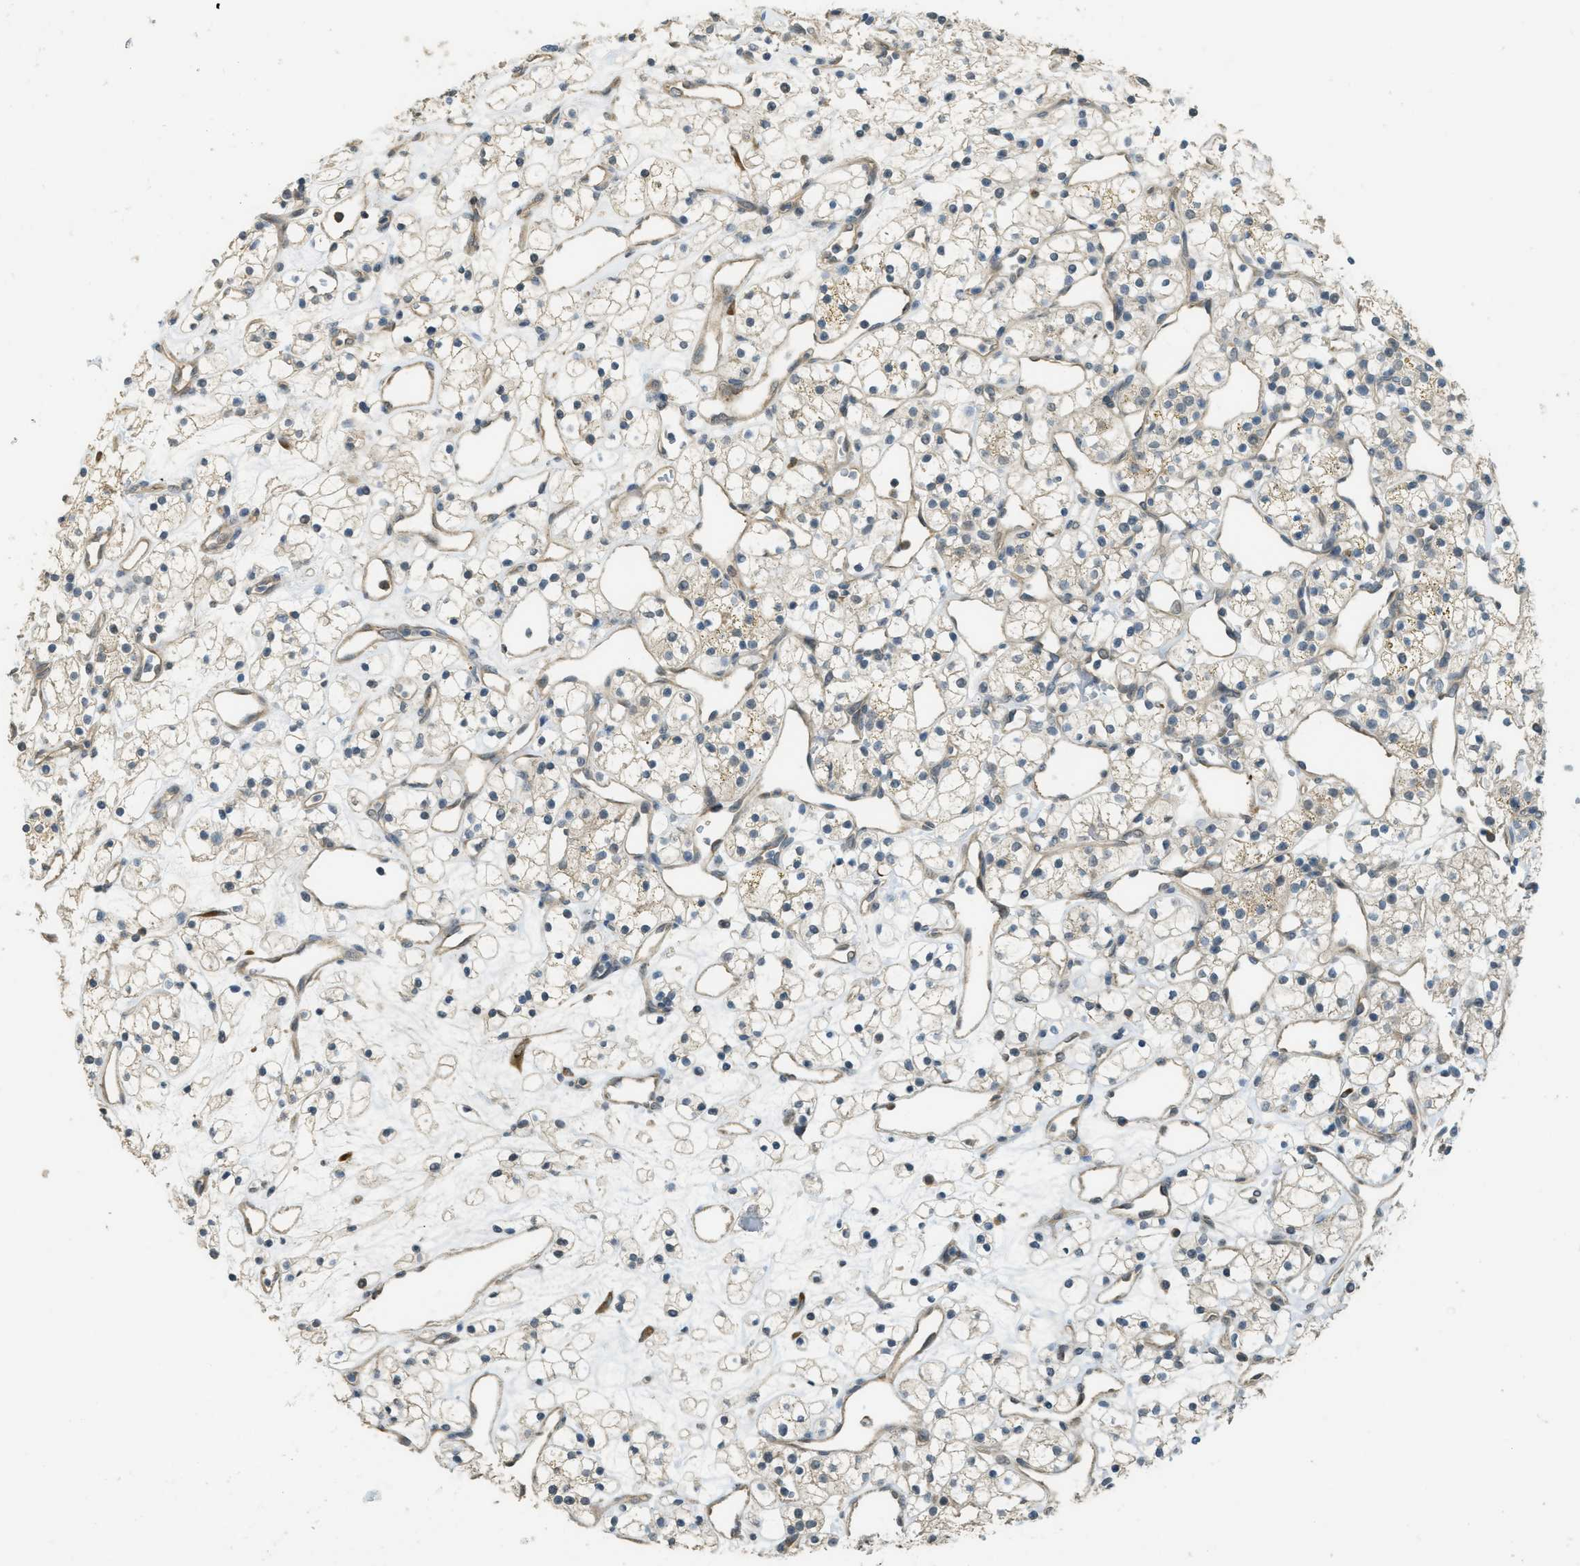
{"staining": {"intensity": "weak", "quantity": "<25%", "location": "cytoplasmic/membranous"}, "tissue": "renal cancer", "cell_type": "Tumor cells", "image_type": "cancer", "snomed": [{"axis": "morphology", "description": "Adenocarcinoma, NOS"}, {"axis": "topography", "description": "Kidney"}], "caption": "Tumor cells show no significant protein staining in renal adenocarcinoma.", "gene": "IGF2BP2", "patient": {"sex": "female", "age": 60}}